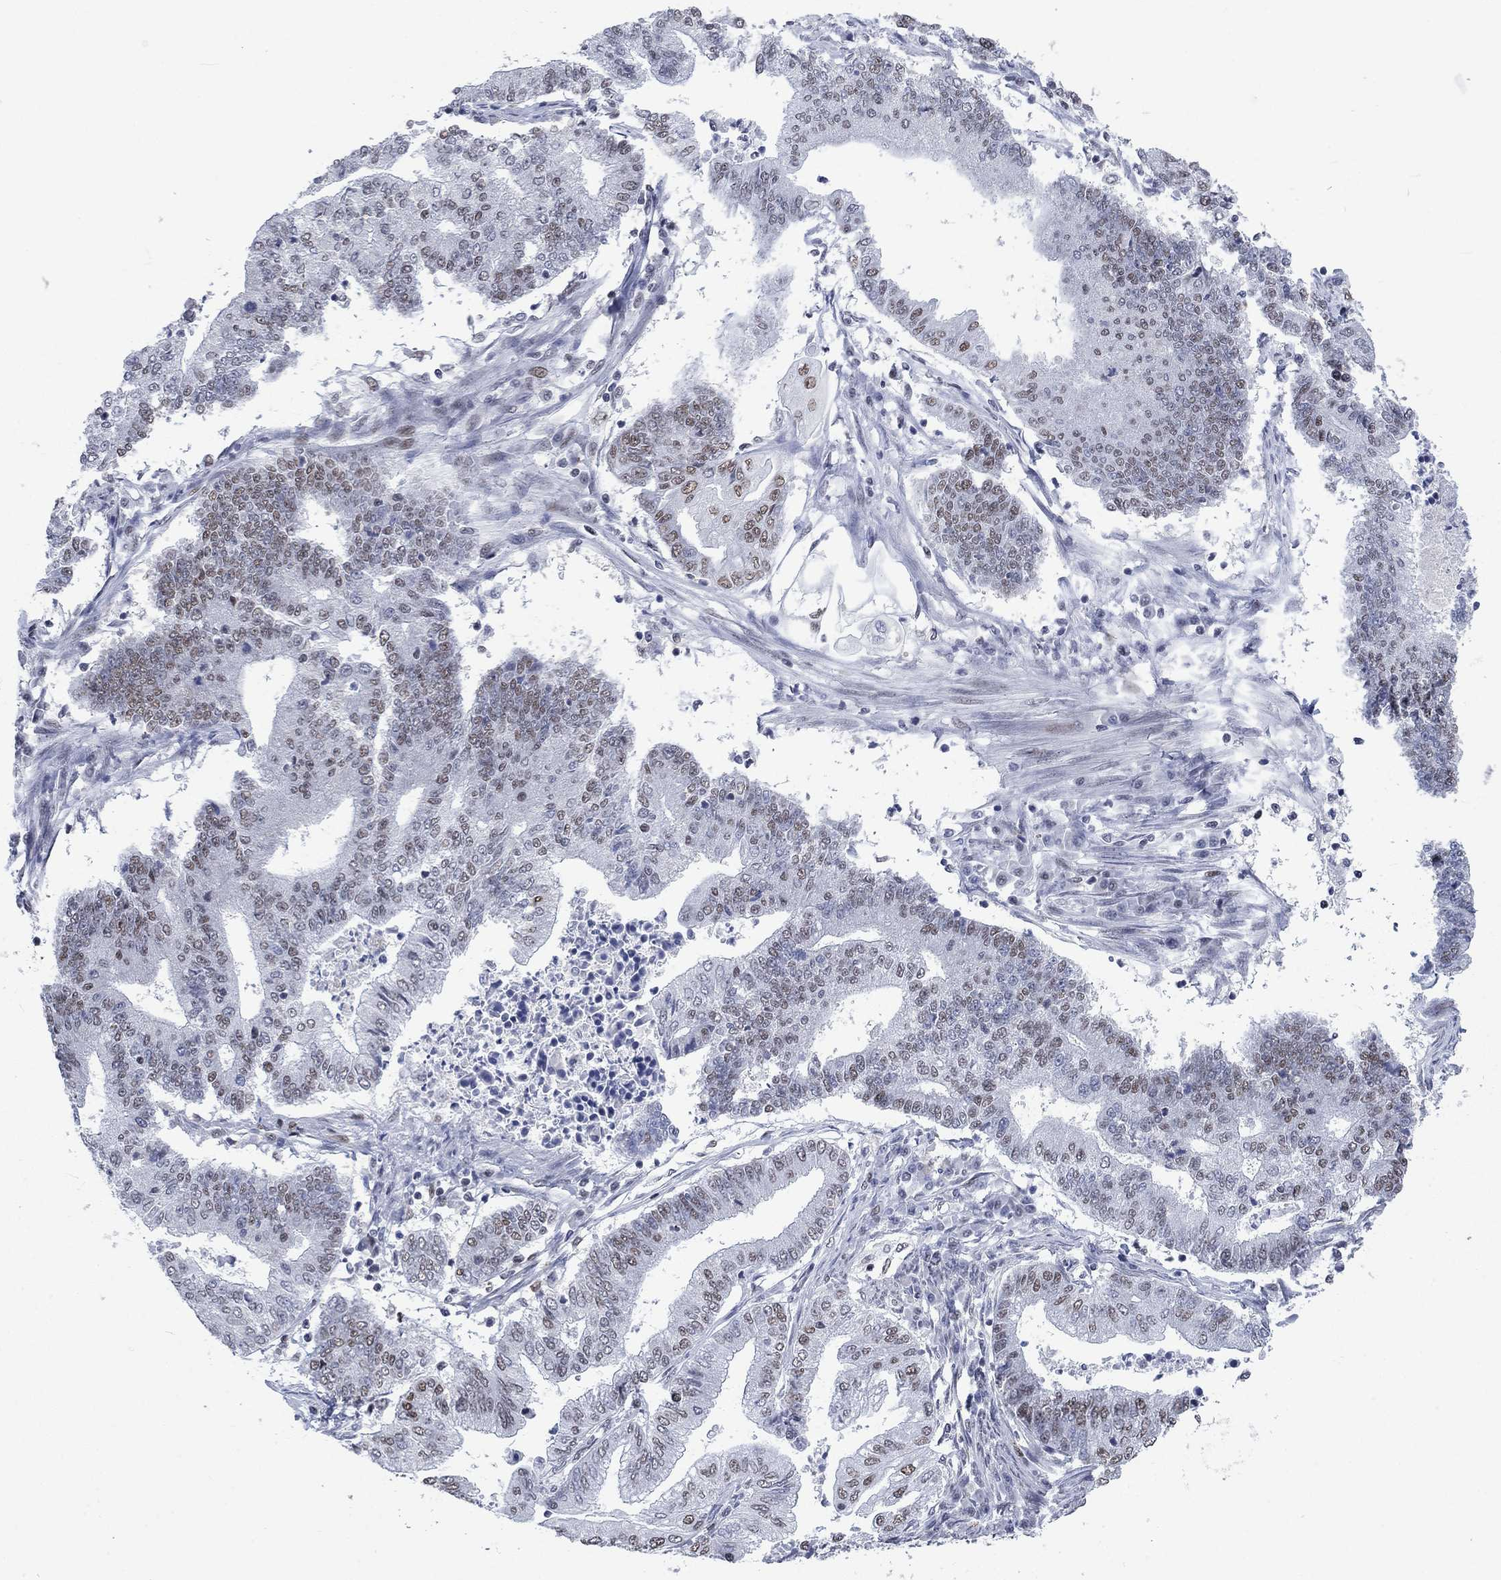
{"staining": {"intensity": "weak", "quantity": "25%-75%", "location": "nuclear"}, "tissue": "endometrial cancer", "cell_type": "Tumor cells", "image_type": "cancer", "snomed": [{"axis": "morphology", "description": "Adenocarcinoma, NOS"}, {"axis": "topography", "description": "Uterus"}, {"axis": "topography", "description": "Endometrium"}], "caption": "Endometrial cancer stained with immunohistochemistry demonstrates weak nuclear expression in about 25%-75% of tumor cells.", "gene": "HCFC1", "patient": {"sex": "female", "age": 54}}